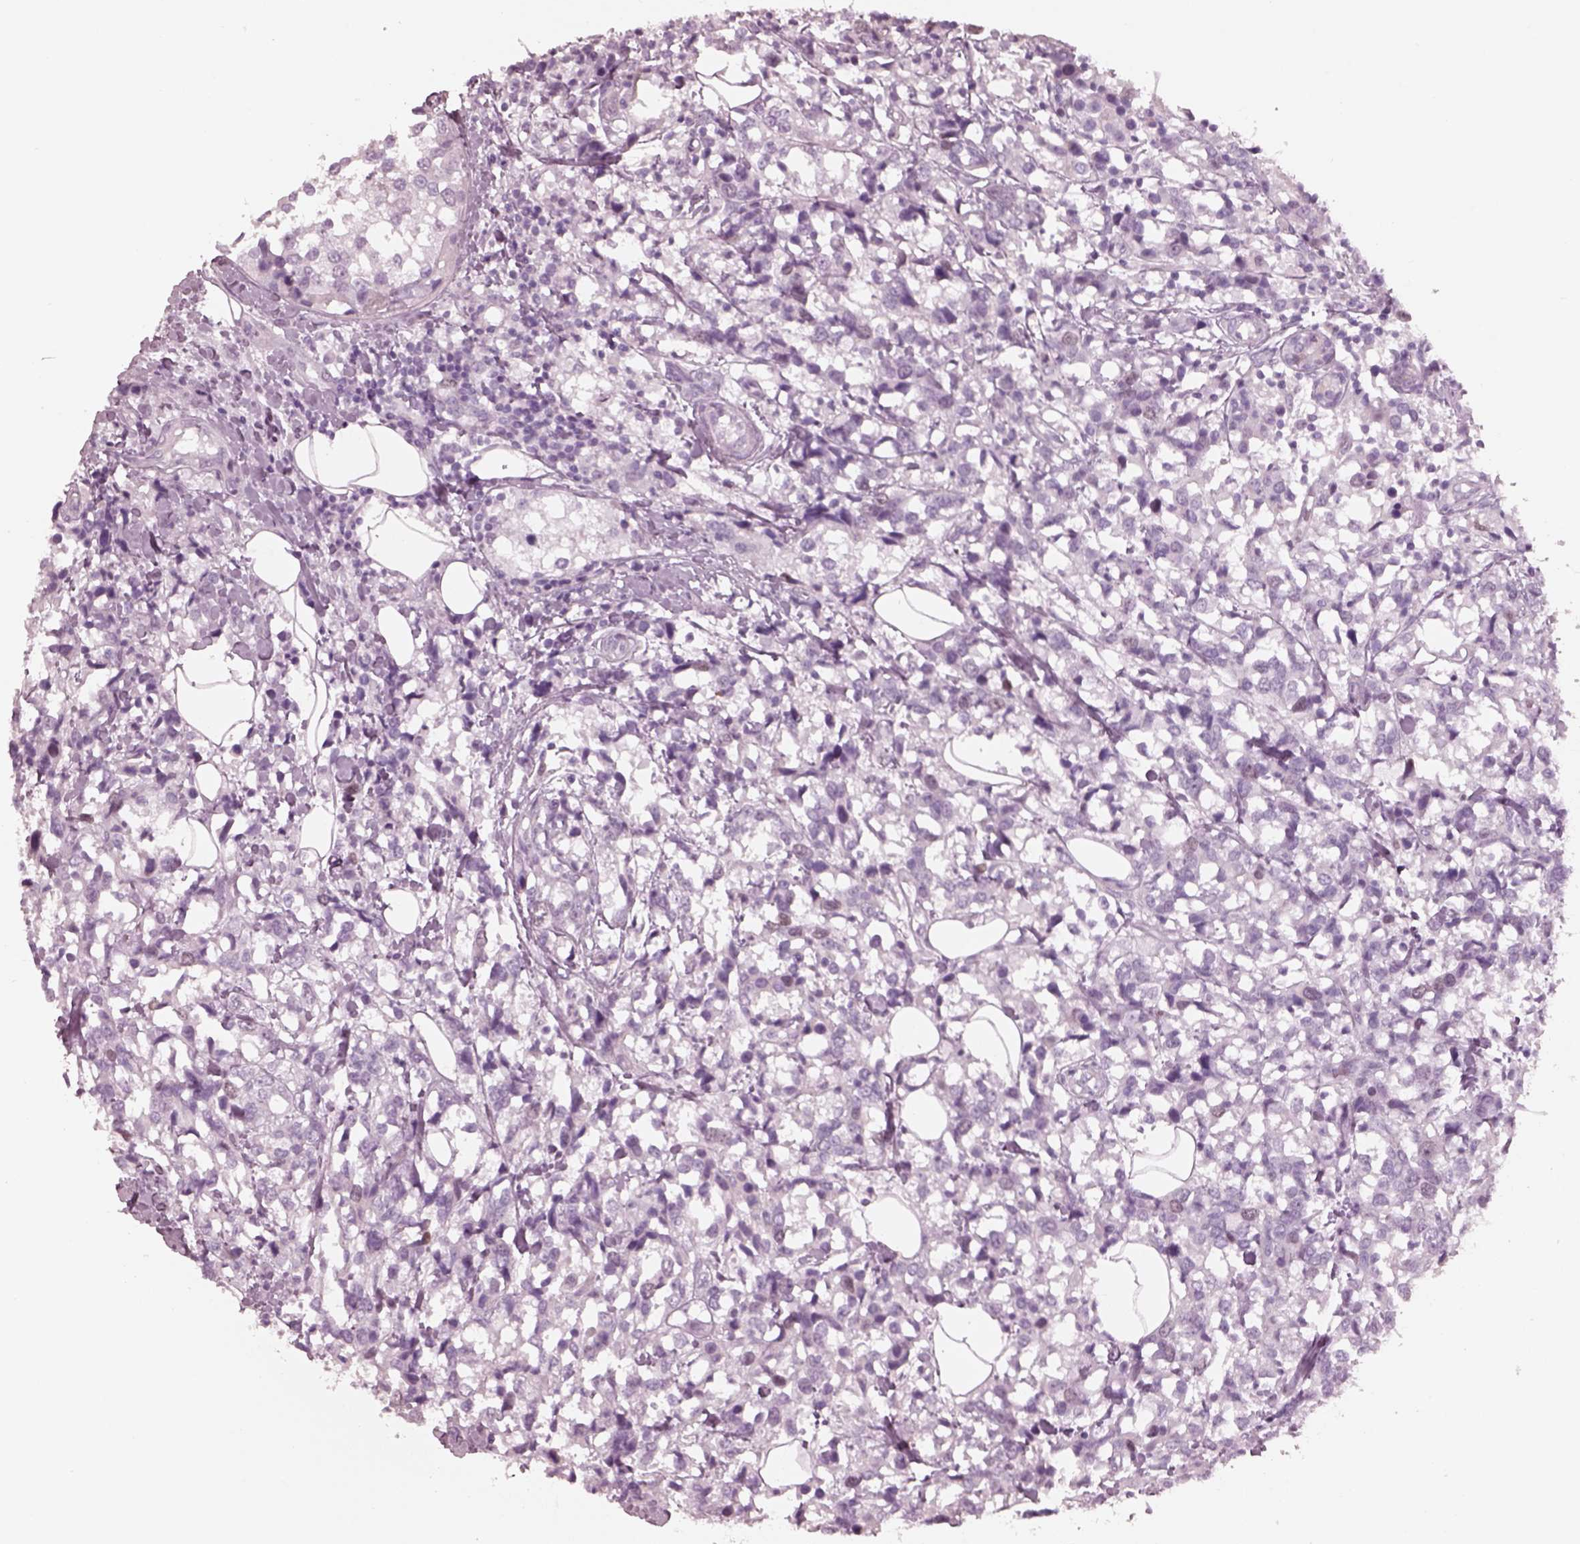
{"staining": {"intensity": "negative", "quantity": "none", "location": "none"}, "tissue": "breast cancer", "cell_type": "Tumor cells", "image_type": "cancer", "snomed": [{"axis": "morphology", "description": "Lobular carcinoma"}, {"axis": "topography", "description": "Breast"}], "caption": "This is an immunohistochemistry (IHC) image of breast cancer. There is no staining in tumor cells.", "gene": "KRTAP24-1", "patient": {"sex": "female", "age": 59}}